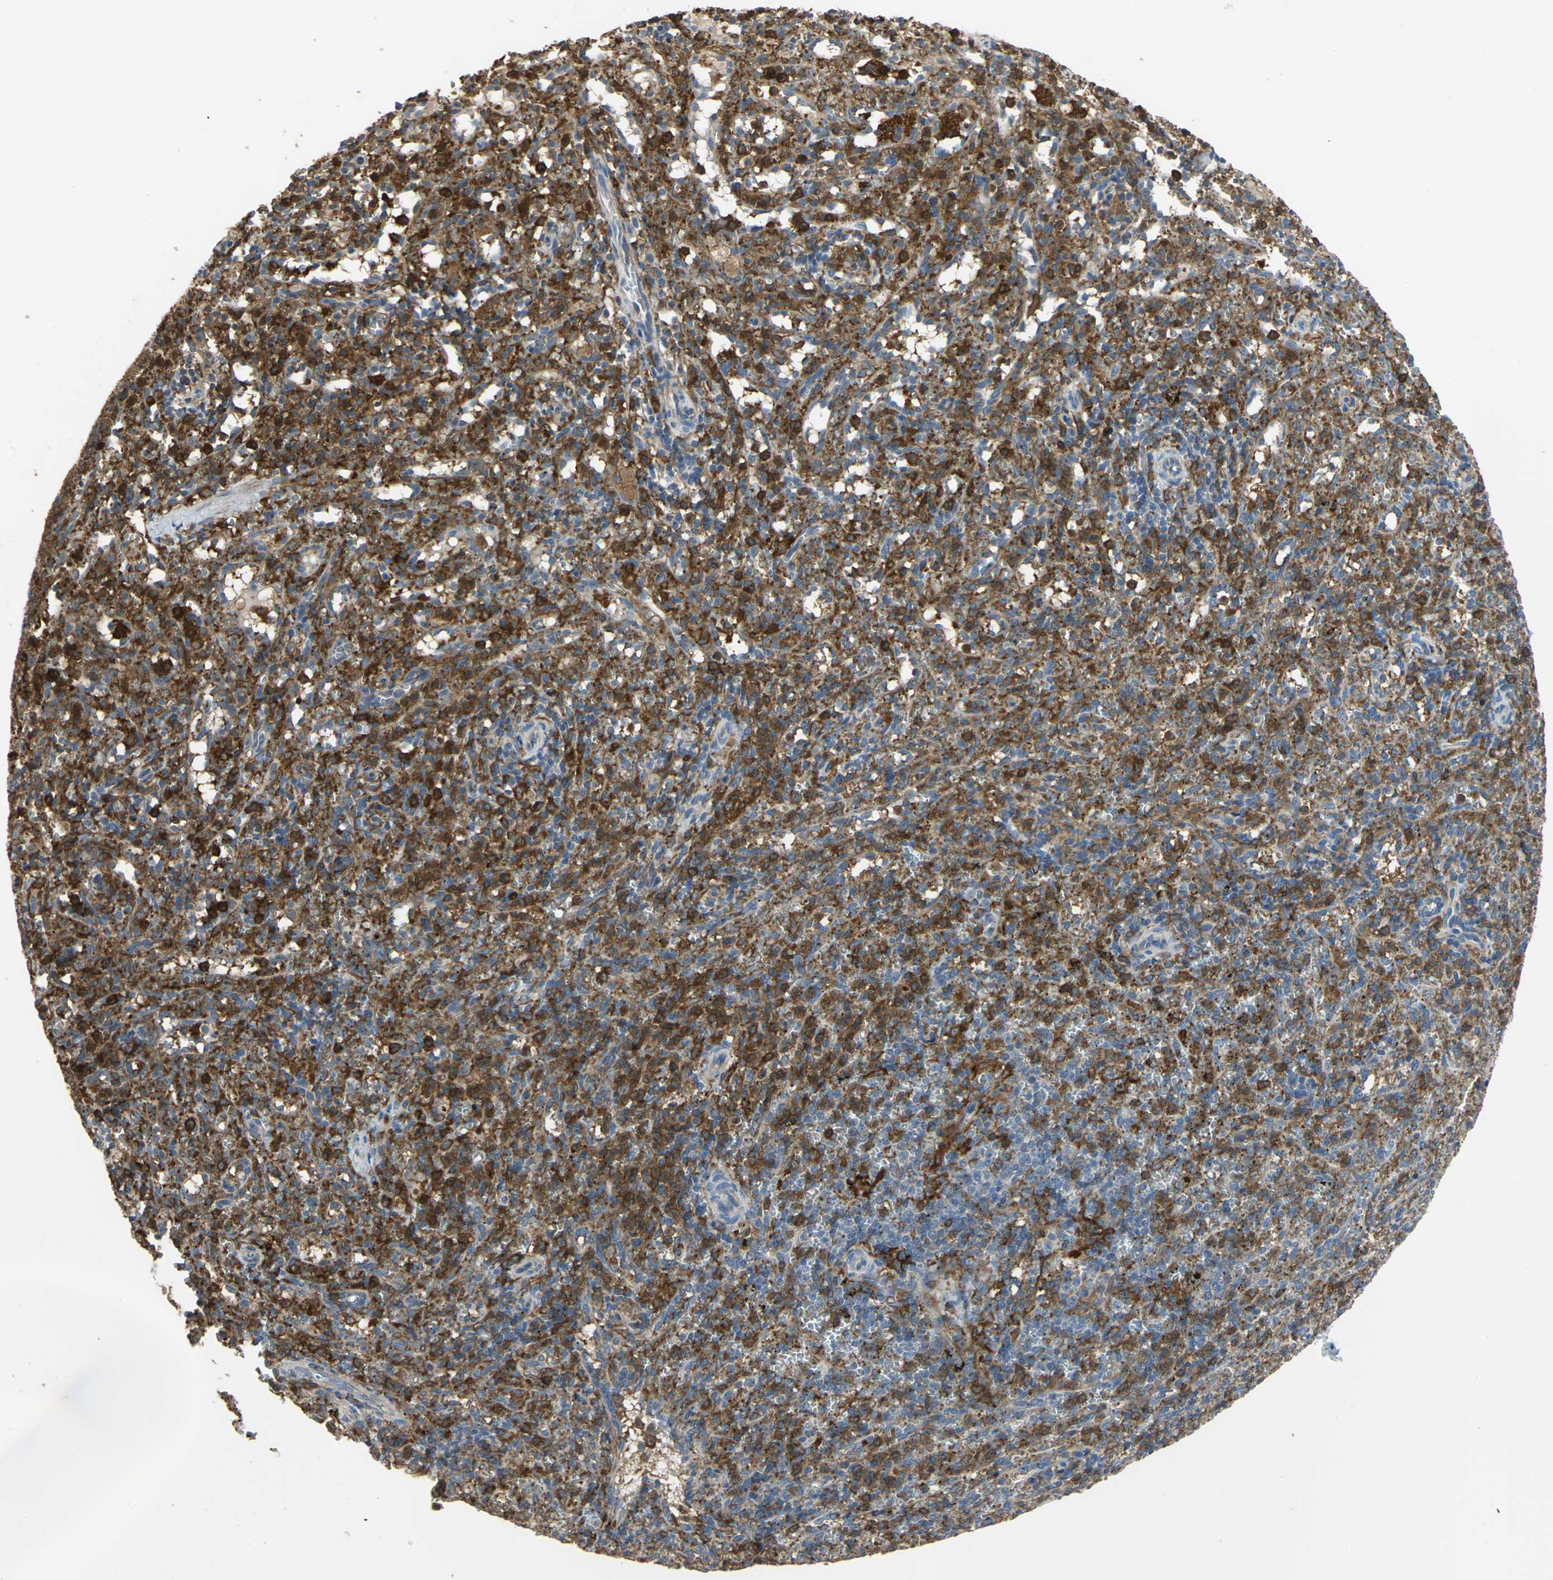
{"staining": {"intensity": "strong", "quantity": ">75%", "location": "cytoplasmic/membranous"}, "tissue": "spleen", "cell_type": "Cells in red pulp", "image_type": "normal", "snomed": [{"axis": "morphology", "description": "Normal tissue, NOS"}, {"axis": "topography", "description": "Spleen"}], "caption": "Protein positivity by immunohistochemistry (IHC) displays strong cytoplasmic/membranous staining in approximately >75% of cells in red pulp in benign spleen.", "gene": "SKAP2", "patient": {"sex": "female", "age": 10}}